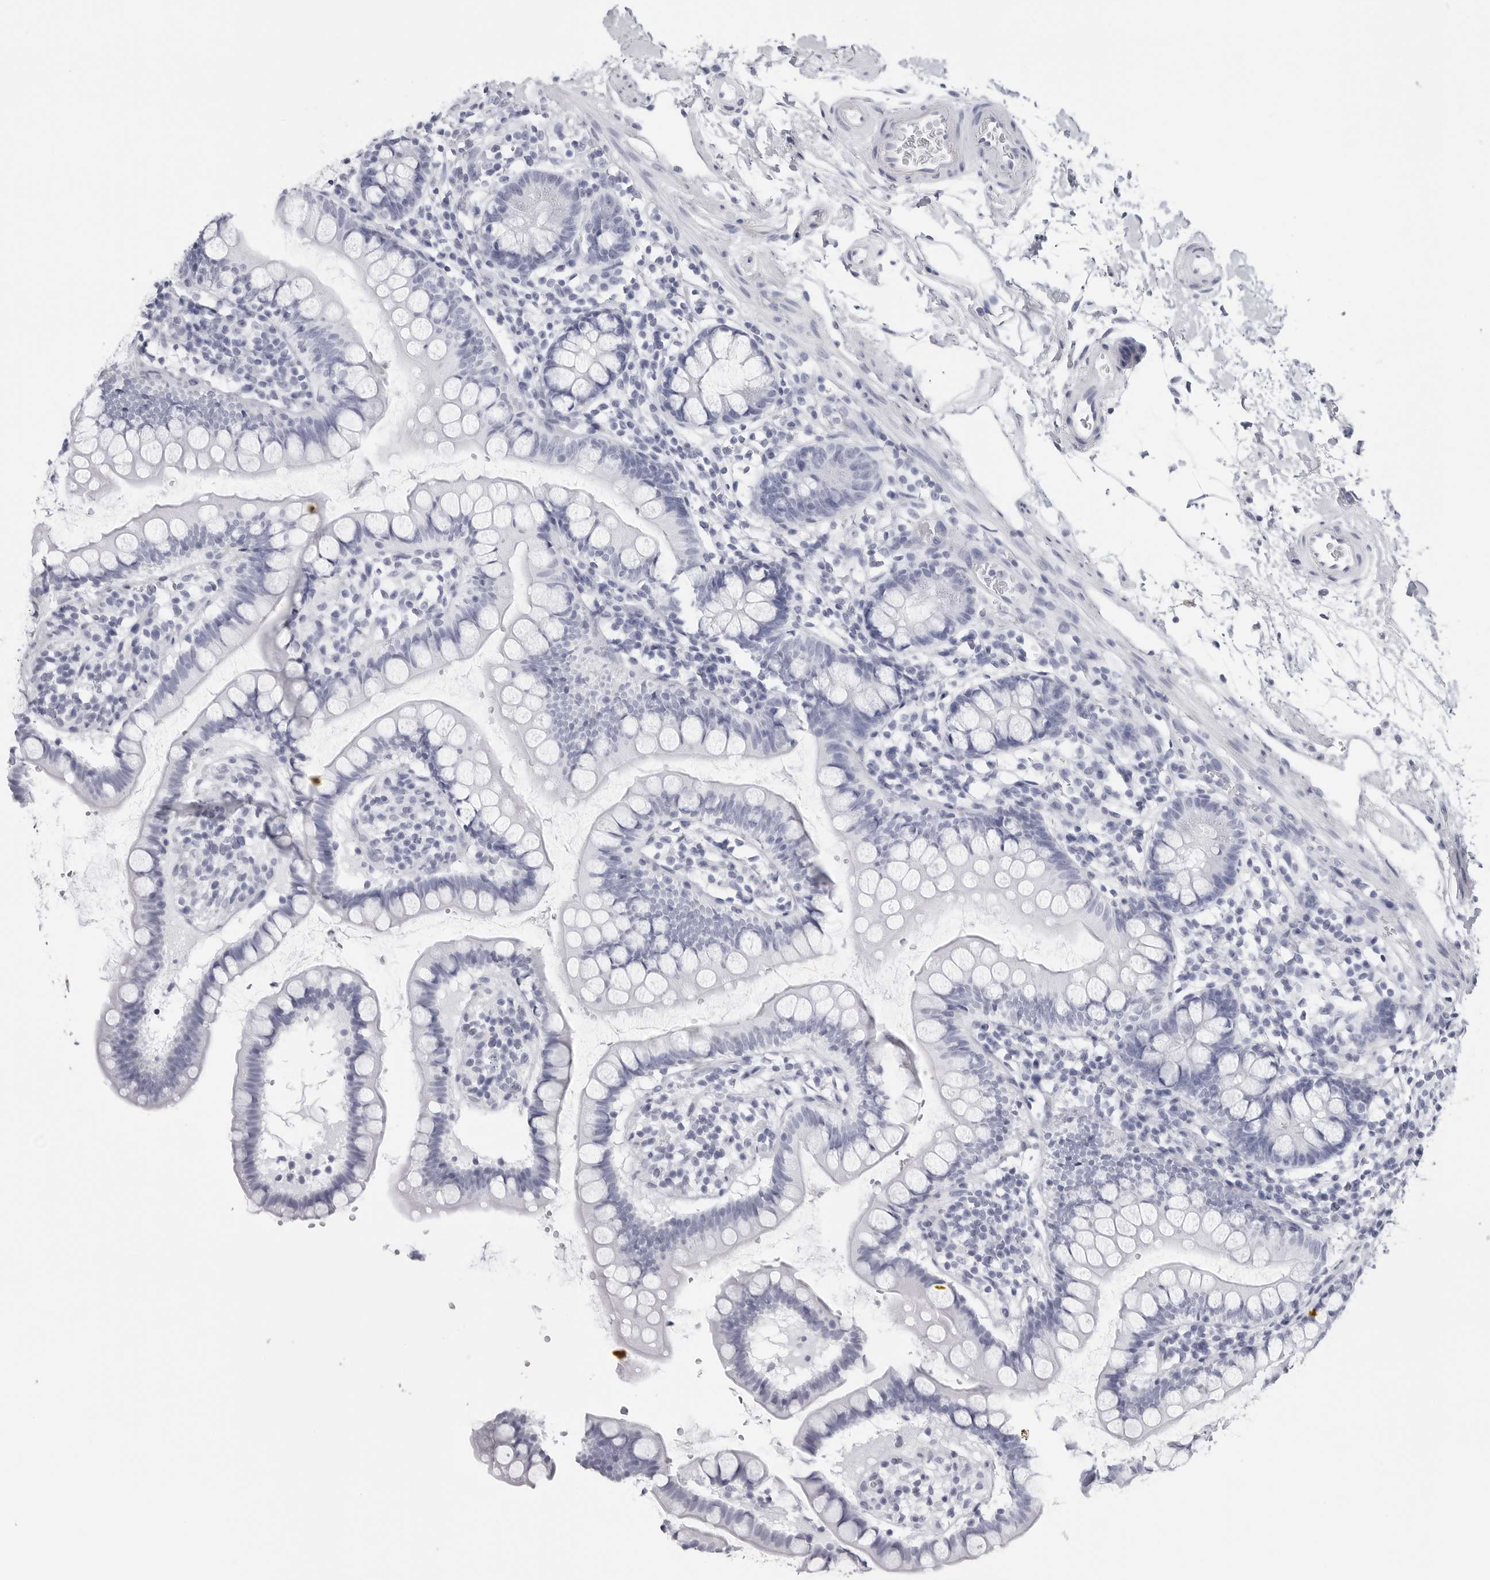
{"staining": {"intensity": "negative", "quantity": "none", "location": "none"}, "tissue": "small intestine", "cell_type": "Glandular cells", "image_type": "normal", "snomed": [{"axis": "morphology", "description": "Normal tissue, NOS"}, {"axis": "topography", "description": "Small intestine"}], "caption": "The immunohistochemistry (IHC) histopathology image has no significant staining in glandular cells of small intestine.", "gene": "CST2", "patient": {"sex": "female", "age": 84}}